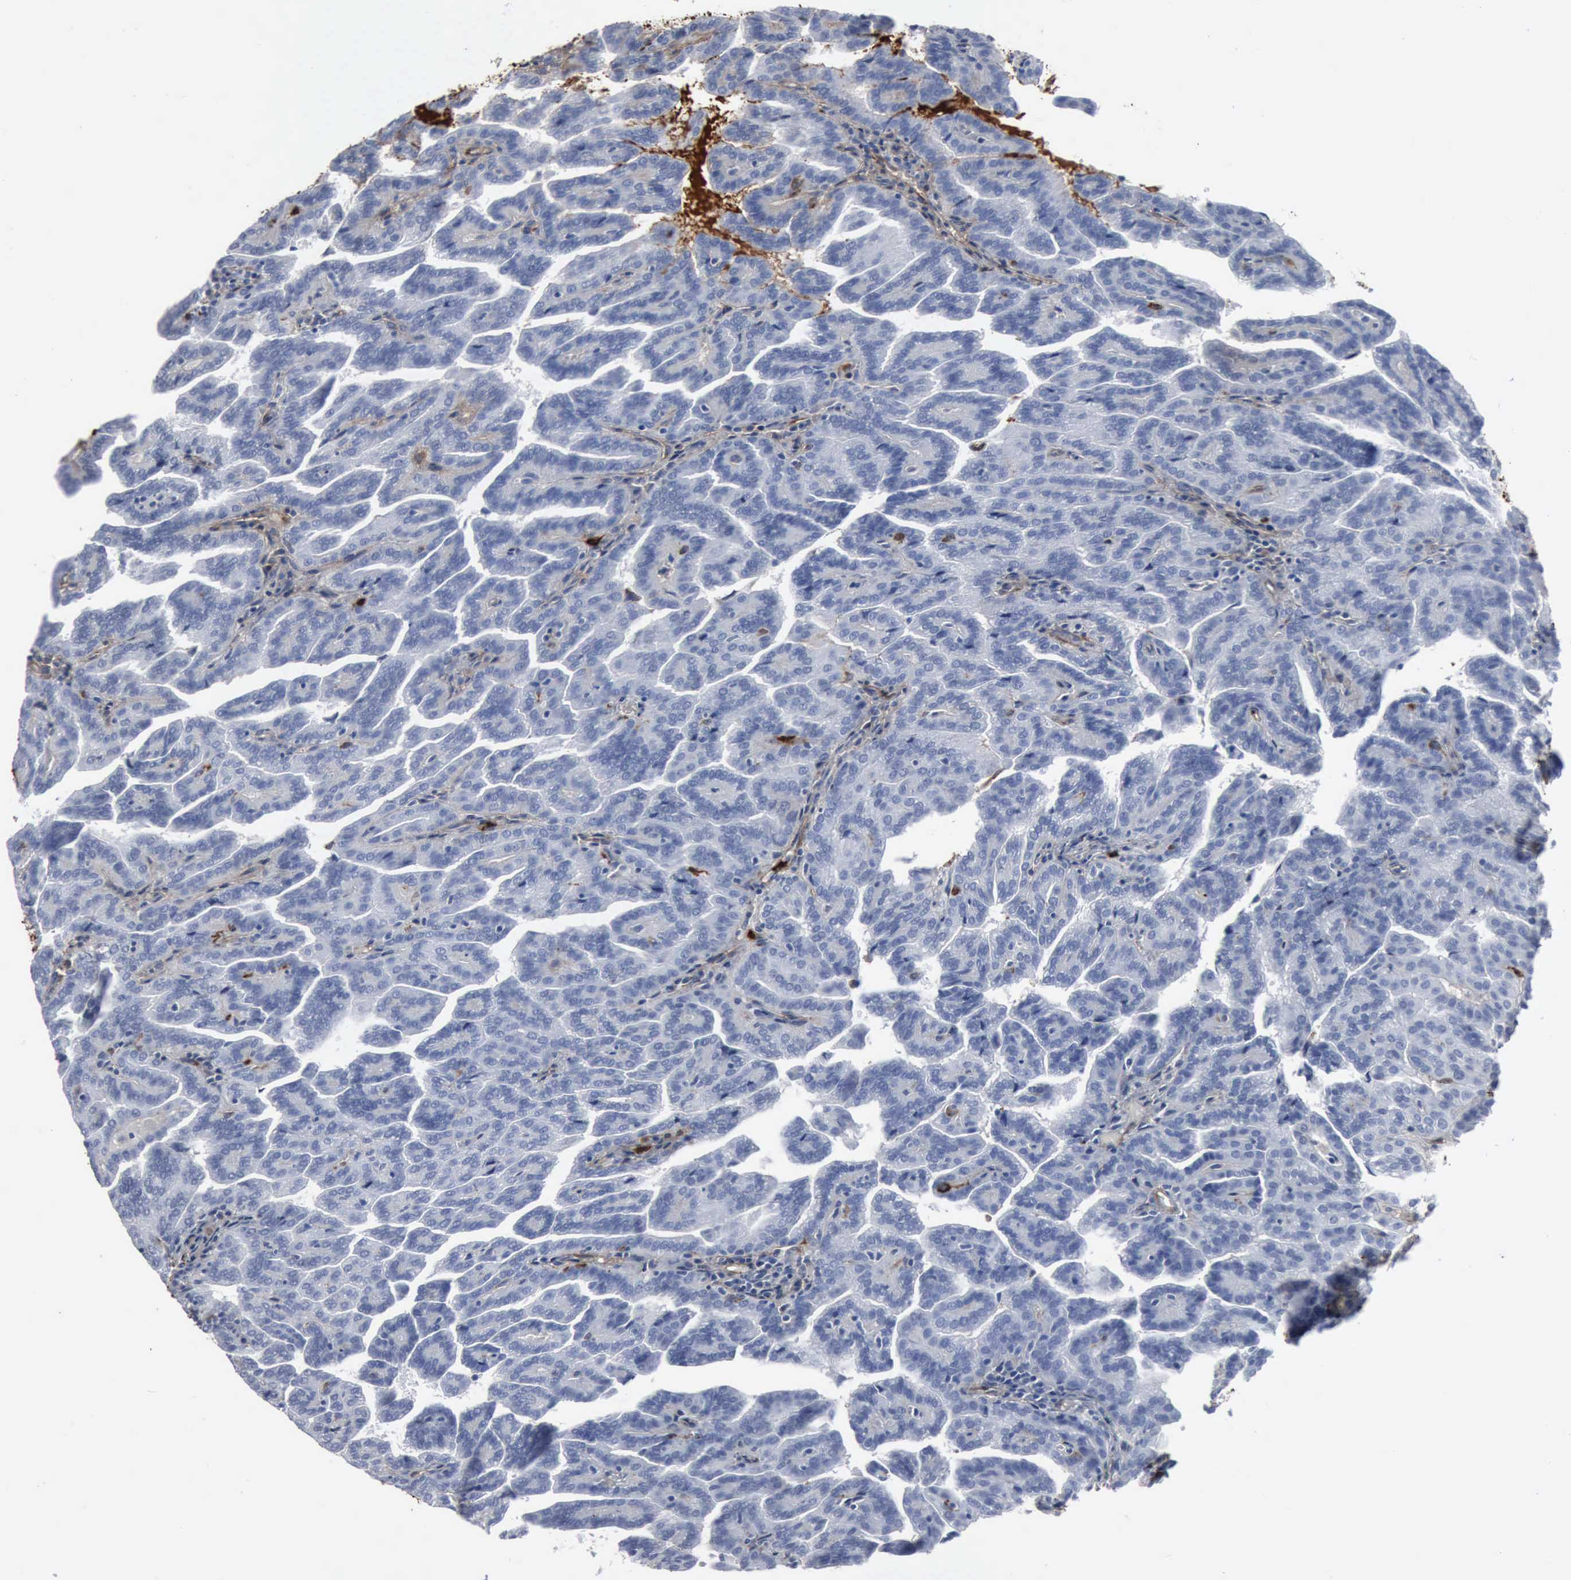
{"staining": {"intensity": "weak", "quantity": "<25%", "location": "cytoplasmic/membranous"}, "tissue": "renal cancer", "cell_type": "Tumor cells", "image_type": "cancer", "snomed": [{"axis": "morphology", "description": "Adenocarcinoma, NOS"}, {"axis": "topography", "description": "Kidney"}], "caption": "An immunohistochemistry image of adenocarcinoma (renal) is shown. There is no staining in tumor cells of adenocarcinoma (renal).", "gene": "FN1", "patient": {"sex": "male", "age": 61}}